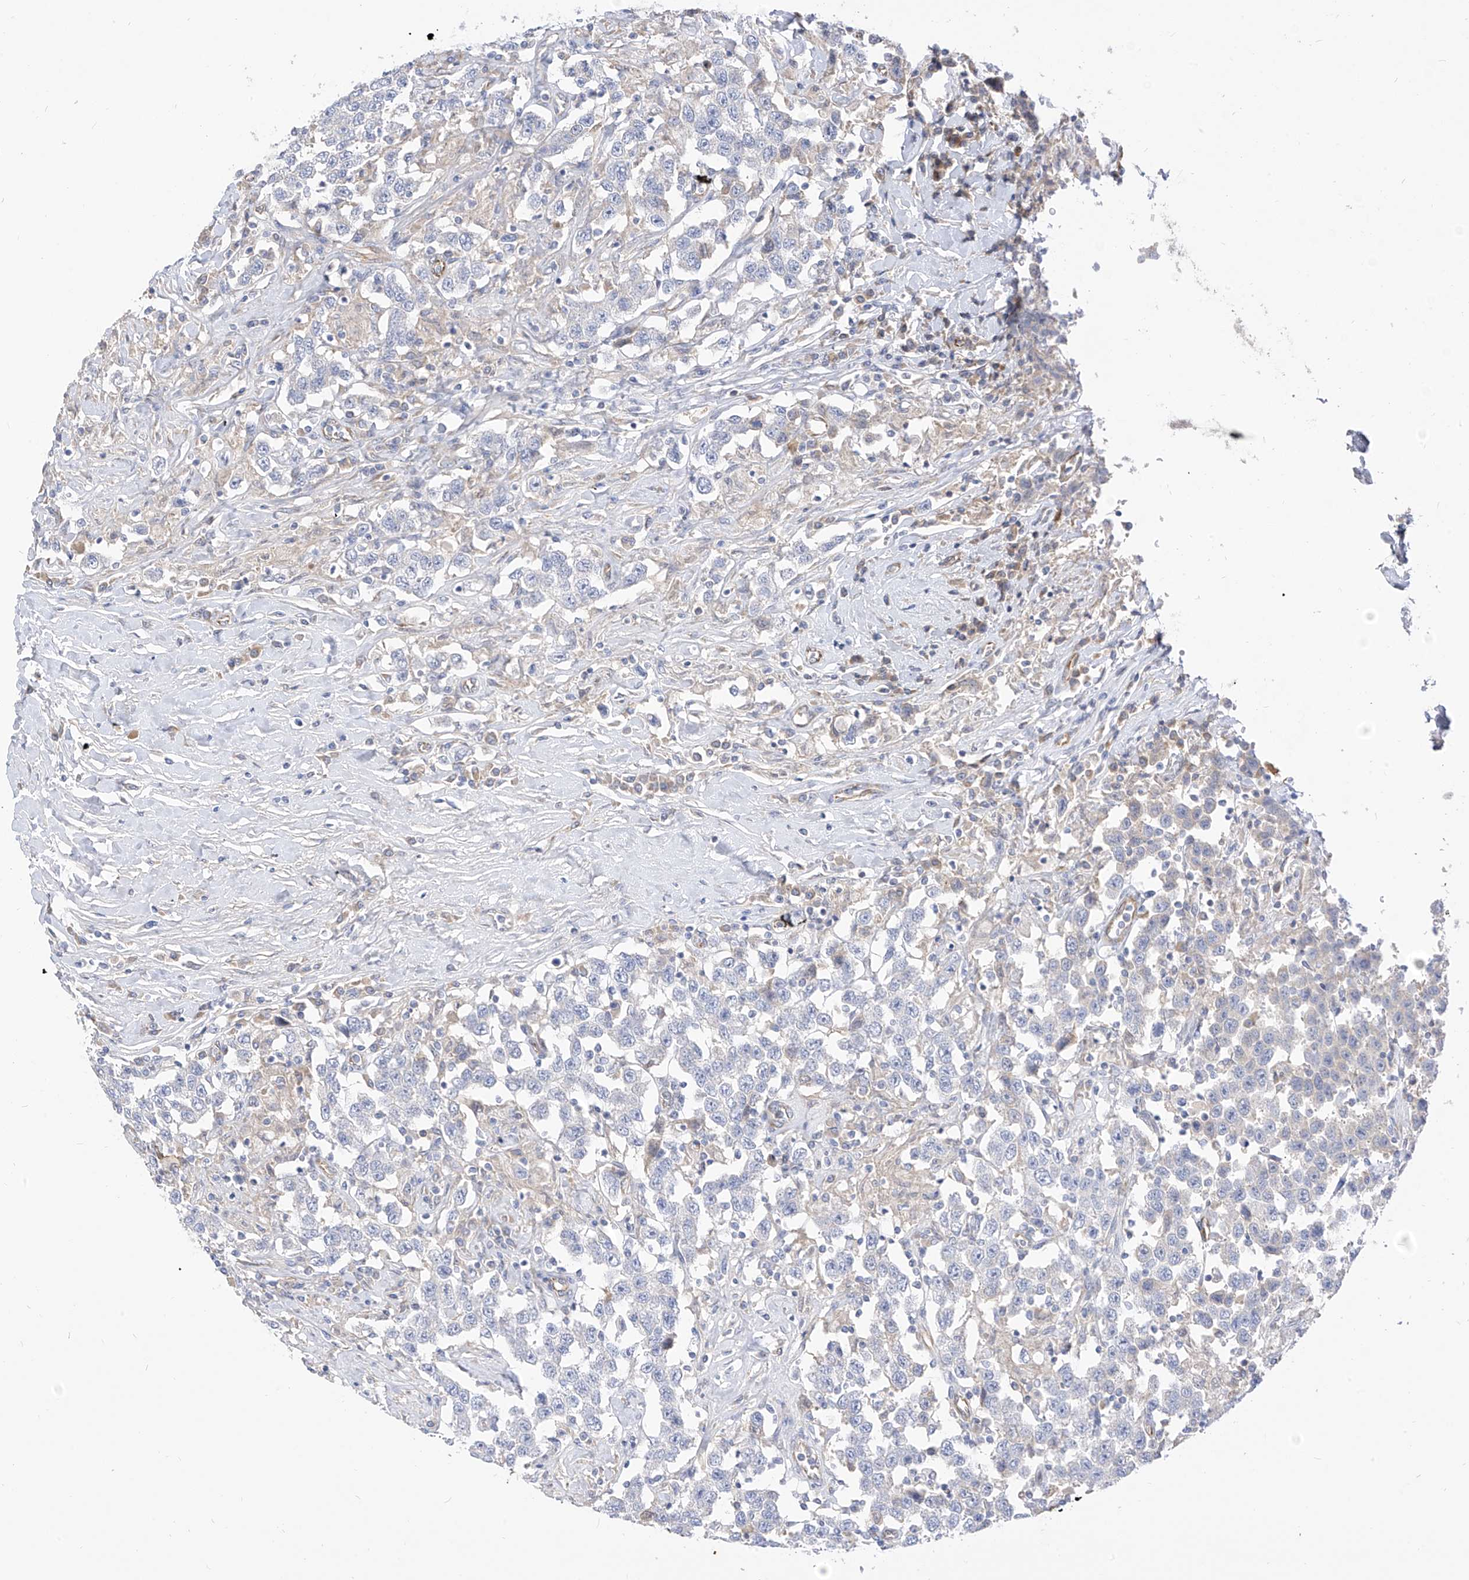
{"staining": {"intensity": "negative", "quantity": "none", "location": "none"}, "tissue": "testis cancer", "cell_type": "Tumor cells", "image_type": "cancer", "snomed": [{"axis": "morphology", "description": "Seminoma, NOS"}, {"axis": "topography", "description": "Testis"}], "caption": "The histopathology image exhibits no staining of tumor cells in seminoma (testis). Nuclei are stained in blue.", "gene": "RASA2", "patient": {"sex": "male", "age": 41}}